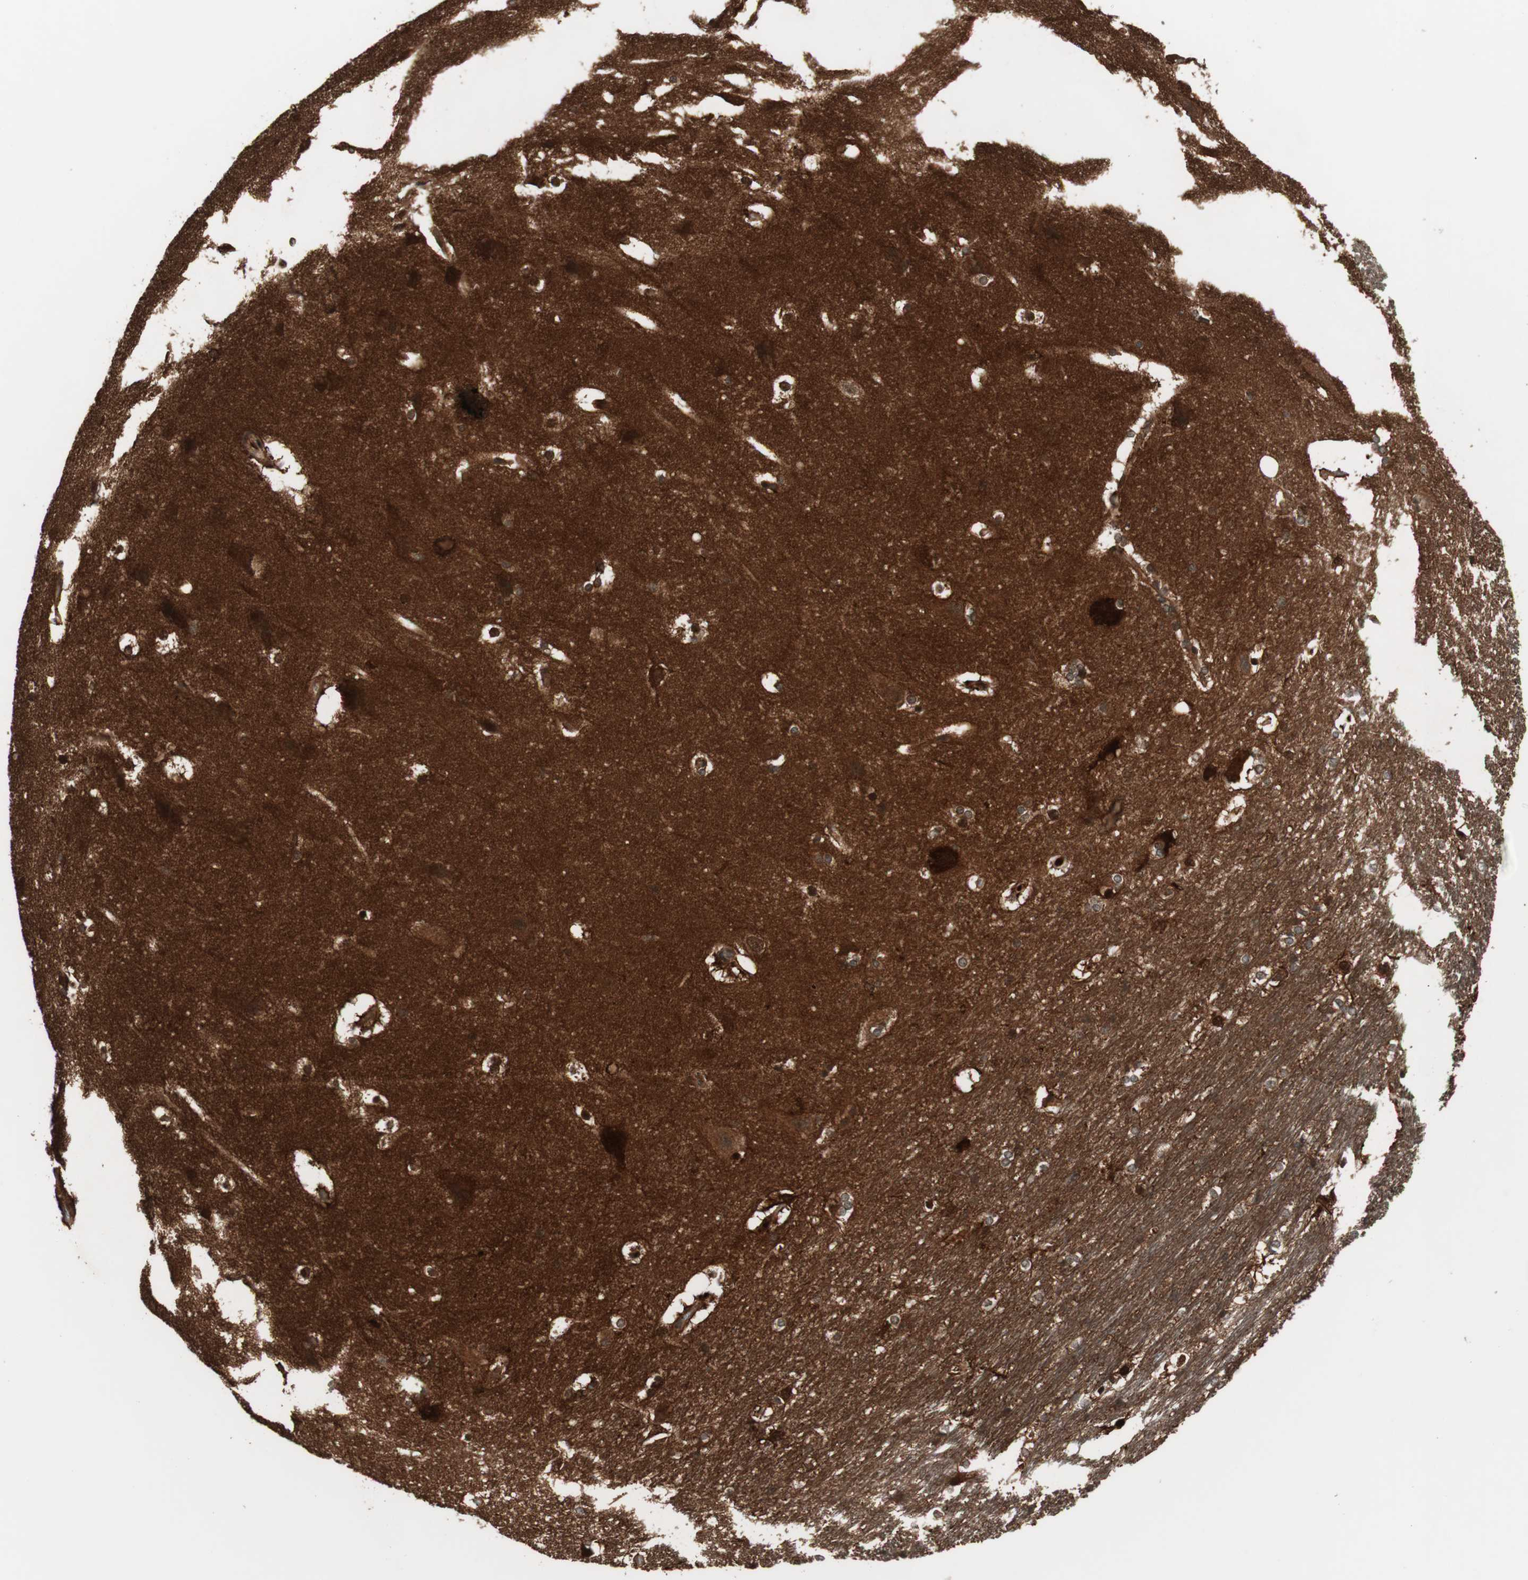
{"staining": {"intensity": "strong", "quantity": ">75%", "location": "cytoplasmic/membranous,nuclear"}, "tissue": "hippocampus", "cell_type": "Glial cells", "image_type": "normal", "snomed": [{"axis": "morphology", "description": "Normal tissue, NOS"}, {"axis": "topography", "description": "Hippocampus"}], "caption": "High-magnification brightfield microscopy of benign hippocampus stained with DAB (brown) and counterstained with hematoxylin (blue). glial cells exhibit strong cytoplasmic/membranous,nuclear staining is identified in approximately>75% of cells. Immunohistochemistry (ihc) stains the protein in brown and the nuclei are stained blue.", "gene": "PRKG2", "patient": {"sex": "female", "age": 19}}